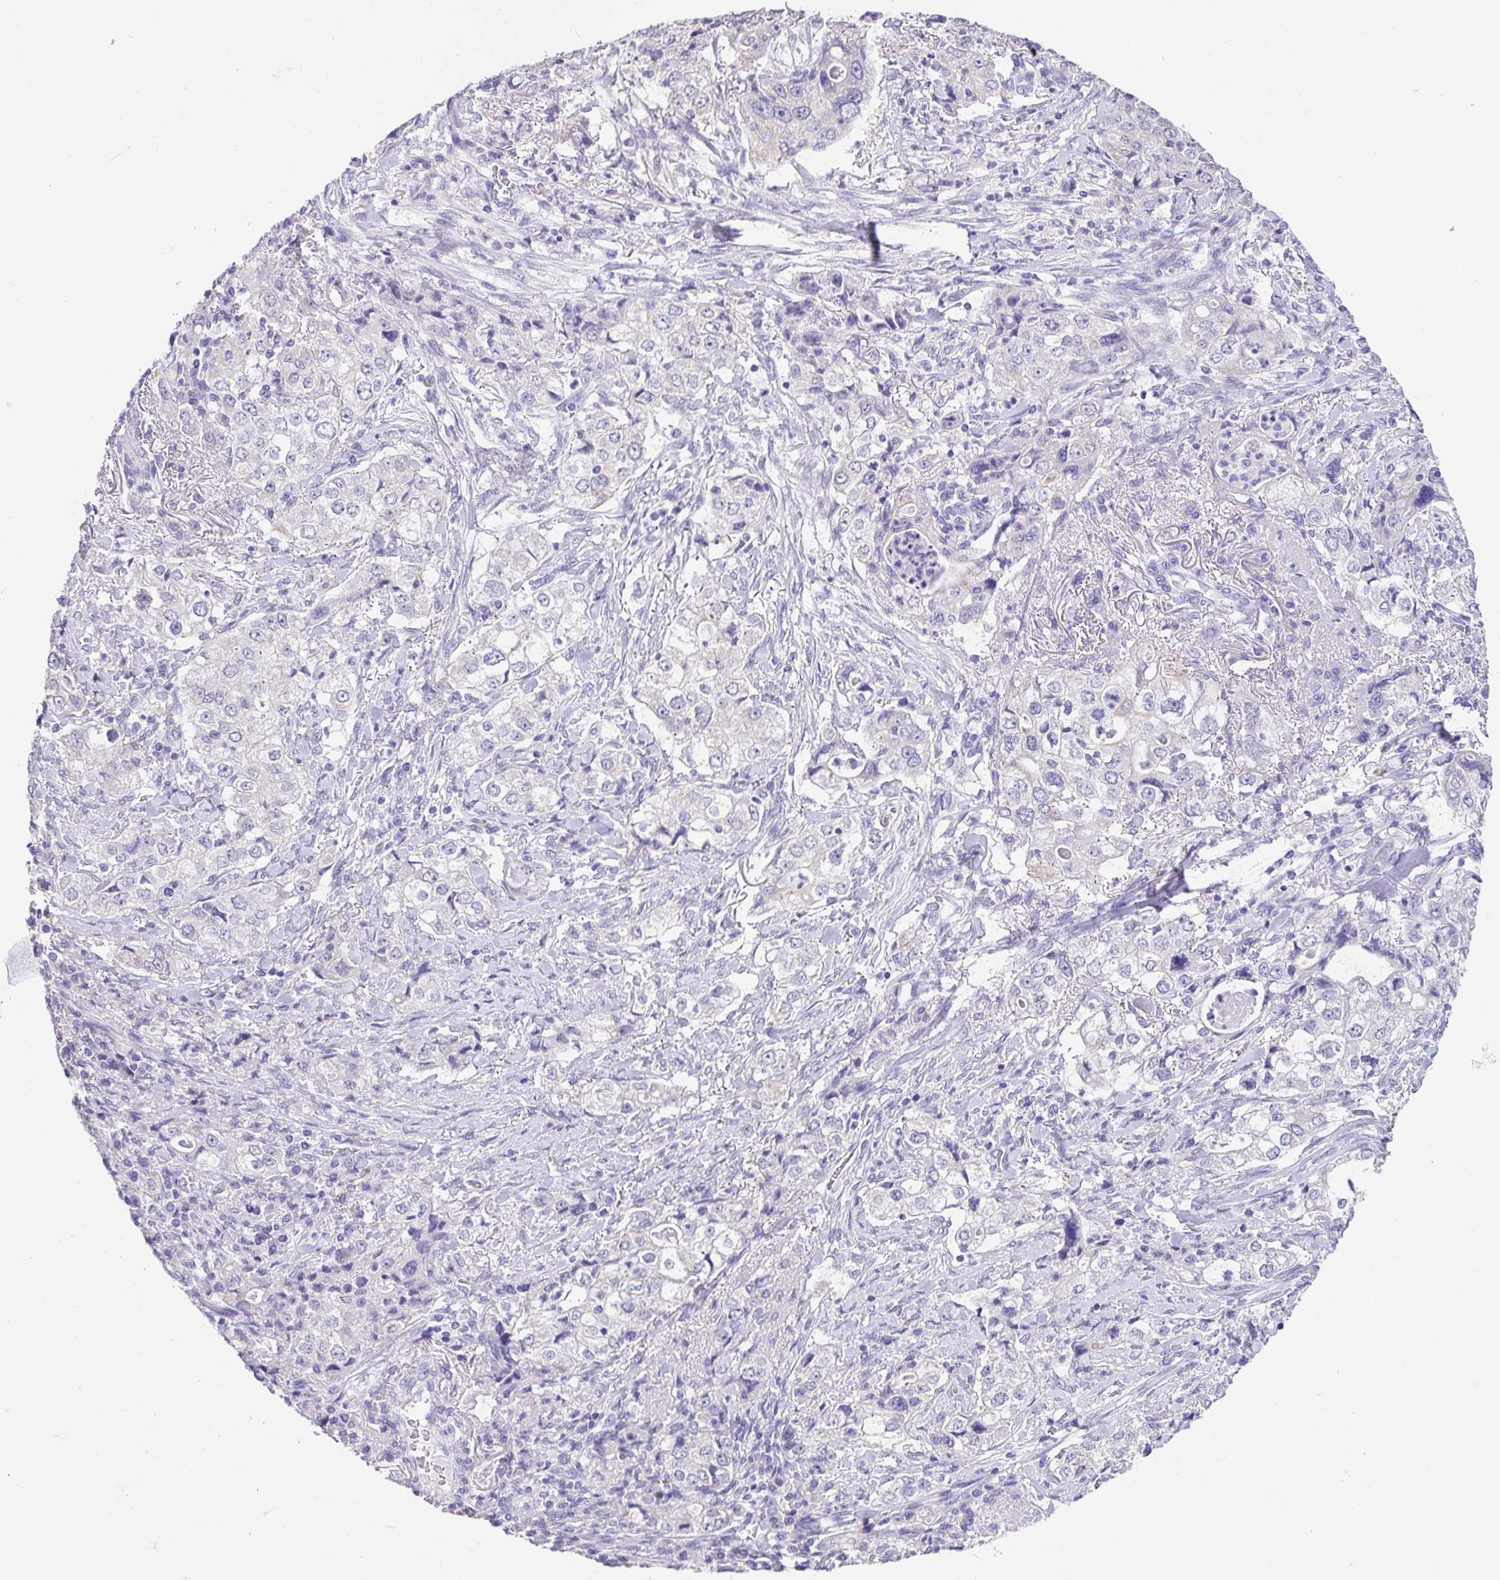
{"staining": {"intensity": "negative", "quantity": "none", "location": "none"}, "tissue": "stomach cancer", "cell_type": "Tumor cells", "image_type": "cancer", "snomed": [{"axis": "morphology", "description": "Adenocarcinoma, NOS"}, {"axis": "topography", "description": "Stomach, upper"}], "caption": "The photomicrograph exhibits no significant positivity in tumor cells of stomach cancer.", "gene": "FABP3", "patient": {"sex": "male", "age": 75}}